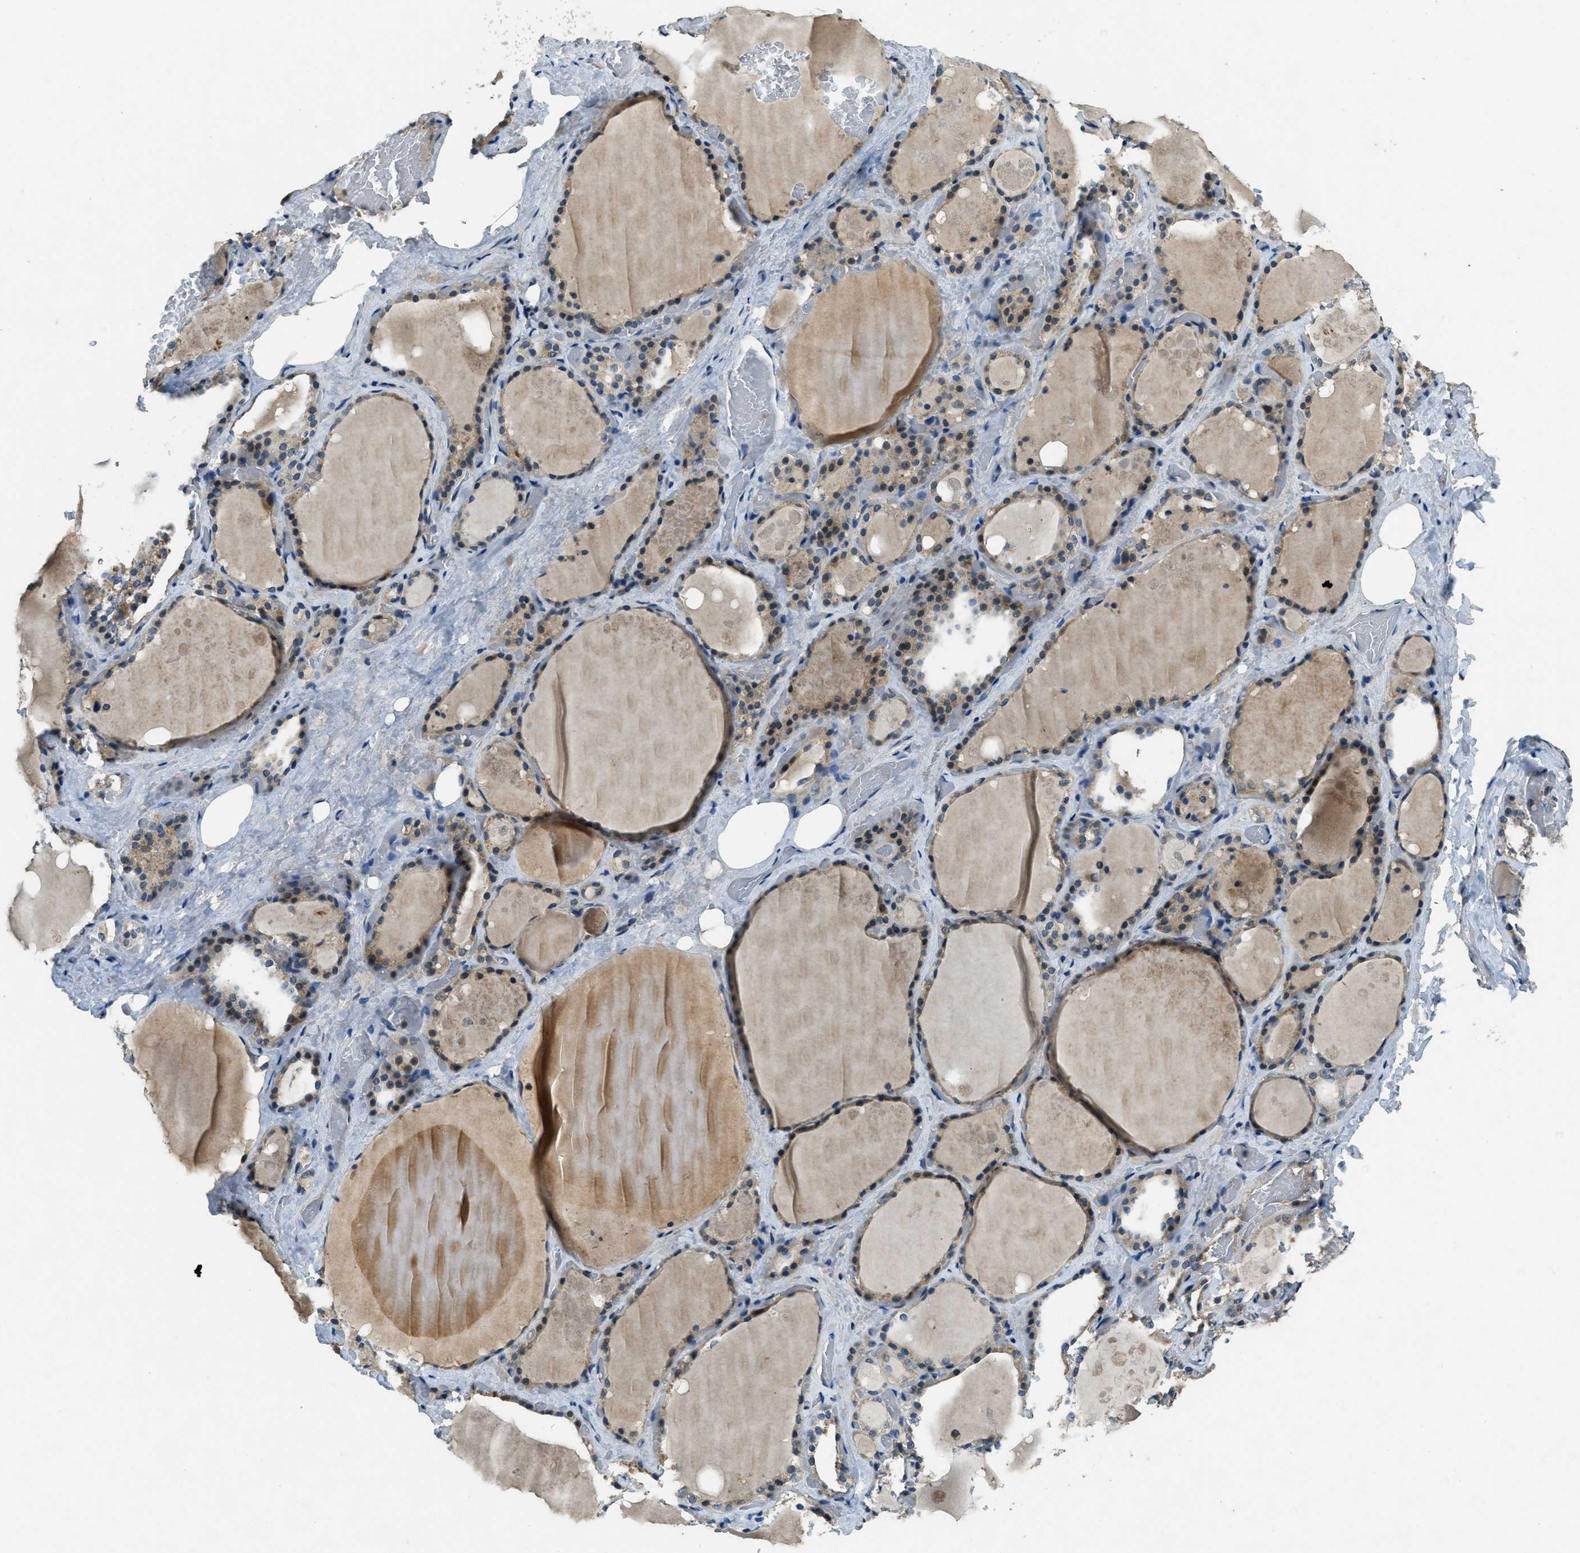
{"staining": {"intensity": "weak", "quantity": ">75%", "location": "cytoplasmic/membranous"}, "tissue": "thyroid gland", "cell_type": "Glandular cells", "image_type": "normal", "snomed": [{"axis": "morphology", "description": "Normal tissue, NOS"}, {"axis": "topography", "description": "Thyroid gland"}], "caption": "Protein staining by immunohistochemistry reveals weak cytoplasmic/membranous expression in about >75% of glandular cells in unremarkable thyroid gland. Nuclei are stained in blue.", "gene": "DUSP6", "patient": {"sex": "male", "age": 61}}